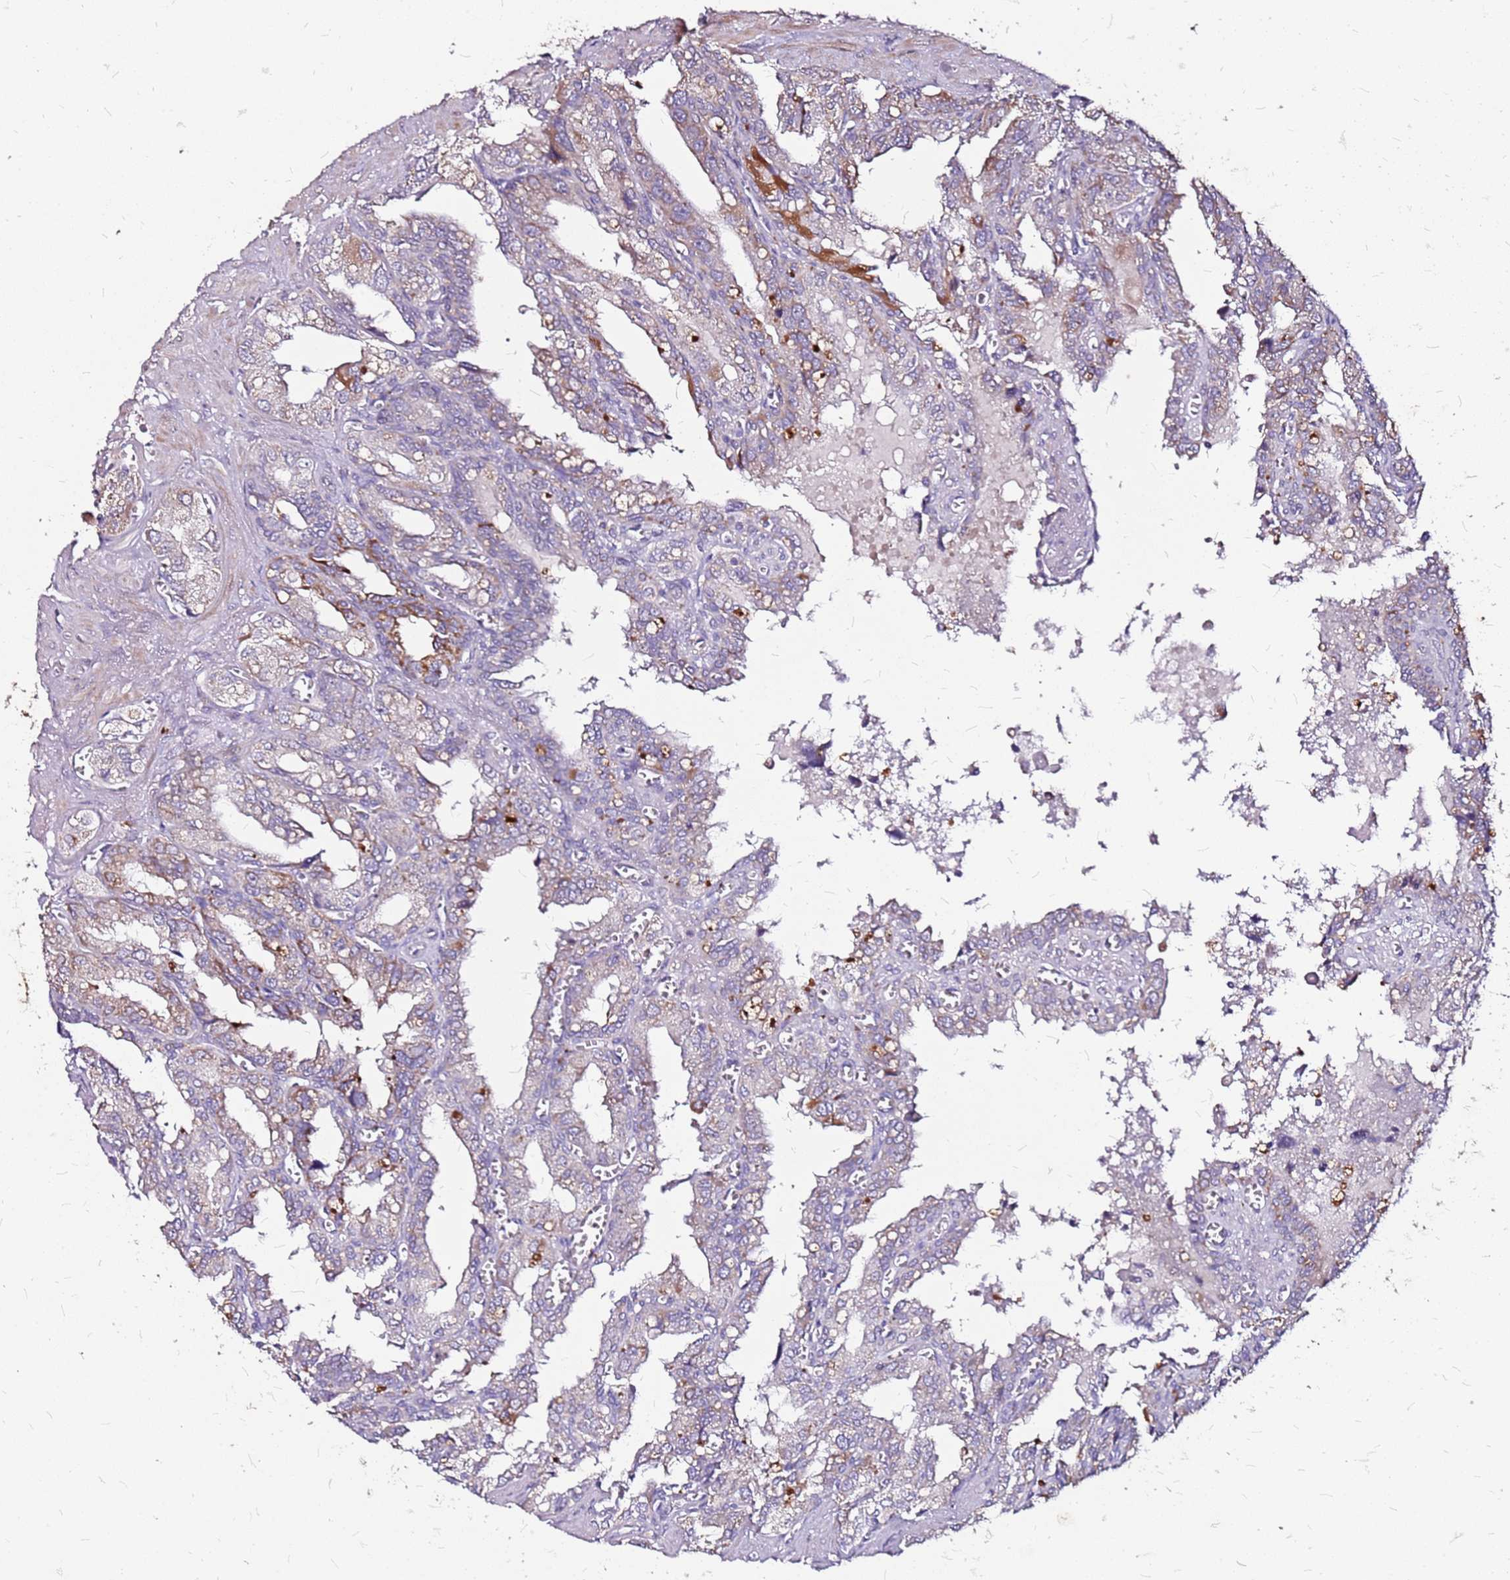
{"staining": {"intensity": "moderate", "quantity": "25%-75%", "location": "cytoplasmic/membranous"}, "tissue": "seminal vesicle", "cell_type": "Glandular cells", "image_type": "normal", "snomed": [{"axis": "morphology", "description": "Normal tissue, NOS"}, {"axis": "topography", "description": "Seminal veicle"}], "caption": "A brown stain shows moderate cytoplasmic/membranous staining of a protein in glandular cells of benign seminal vesicle.", "gene": "DCDC2C", "patient": {"sex": "male", "age": 67}}